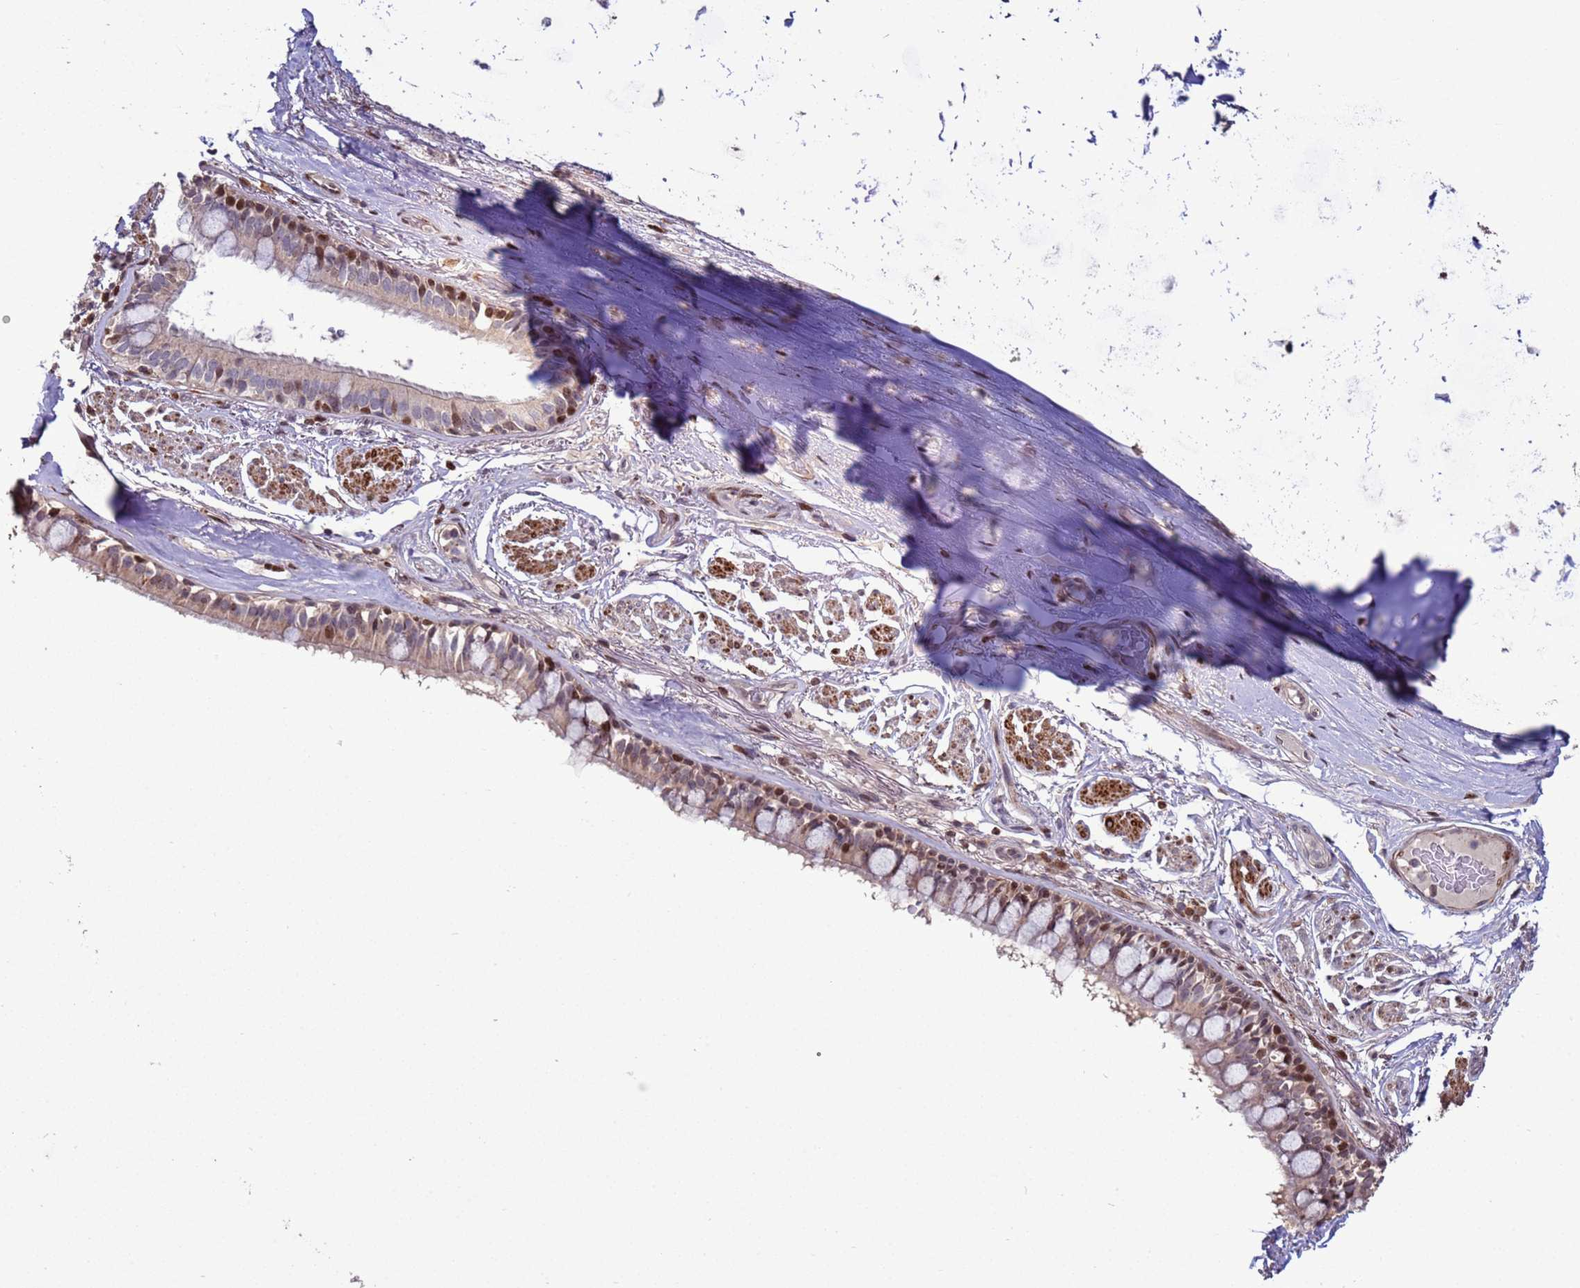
{"staining": {"intensity": "moderate", "quantity": "25%-75%", "location": "cytoplasmic/membranous,nuclear"}, "tissue": "bronchus", "cell_type": "Respiratory epithelial cells", "image_type": "normal", "snomed": [{"axis": "morphology", "description": "Normal tissue, NOS"}, {"axis": "topography", "description": "Bronchus"}], "caption": "Bronchus was stained to show a protein in brown. There is medium levels of moderate cytoplasmic/membranous,nuclear expression in approximately 25%-75% of respiratory epithelial cells. The staining was performed using DAB (3,3'-diaminobenzidine) to visualize the protein expression in brown, while the nuclei were stained in blue with hematoxylin (Magnification: 20x).", "gene": "HGH1", "patient": {"sex": "male", "age": 70}}